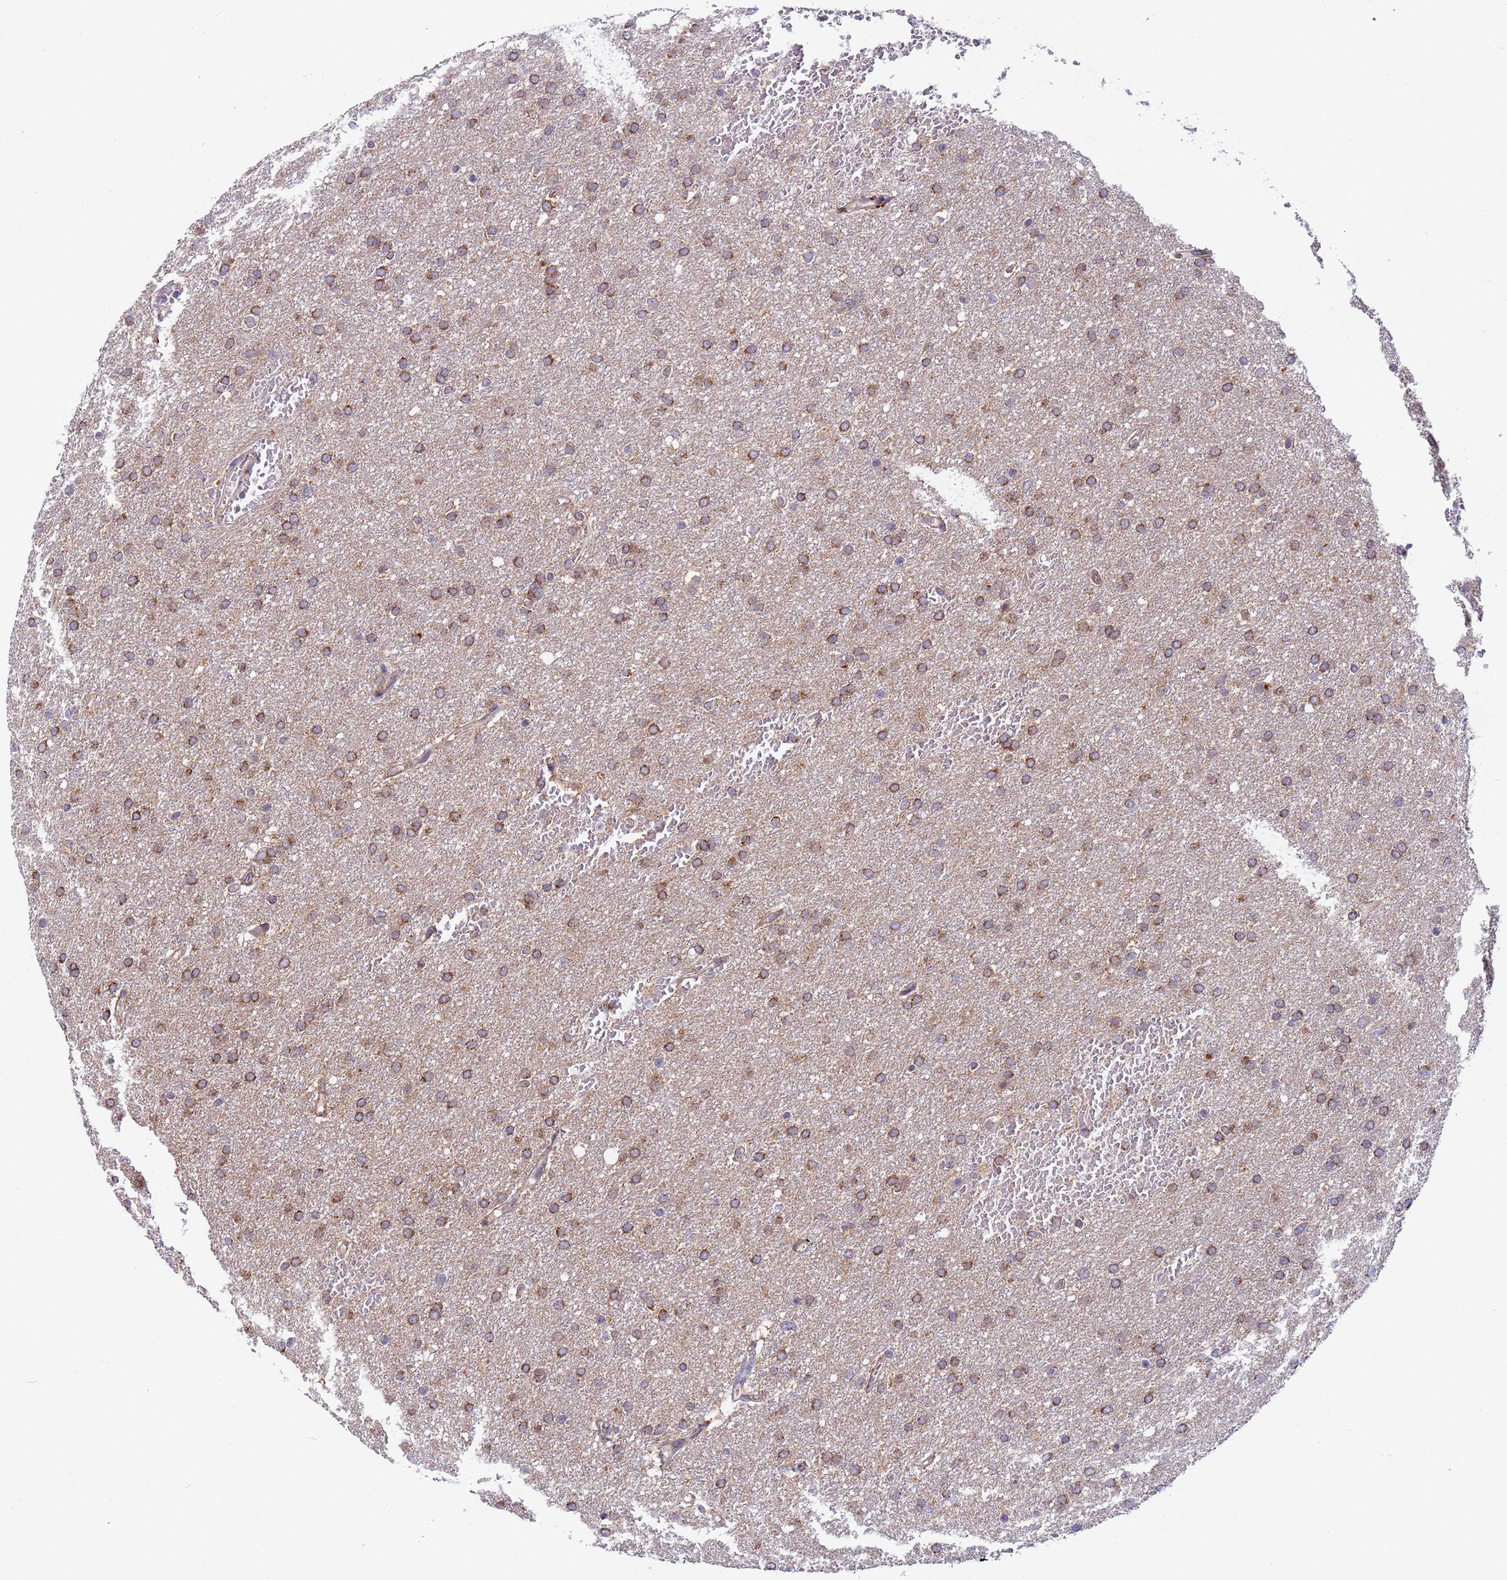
{"staining": {"intensity": "moderate", "quantity": ">75%", "location": "cytoplasmic/membranous"}, "tissue": "glioma", "cell_type": "Tumor cells", "image_type": "cancer", "snomed": [{"axis": "morphology", "description": "Glioma, malignant, High grade"}, {"axis": "topography", "description": "Cerebral cortex"}], "caption": "IHC image of malignant glioma (high-grade) stained for a protein (brown), which displays medium levels of moderate cytoplasmic/membranous staining in about >75% of tumor cells.", "gene": "RAPGEF3", "patient": {"sex": "female", "age": 36}}